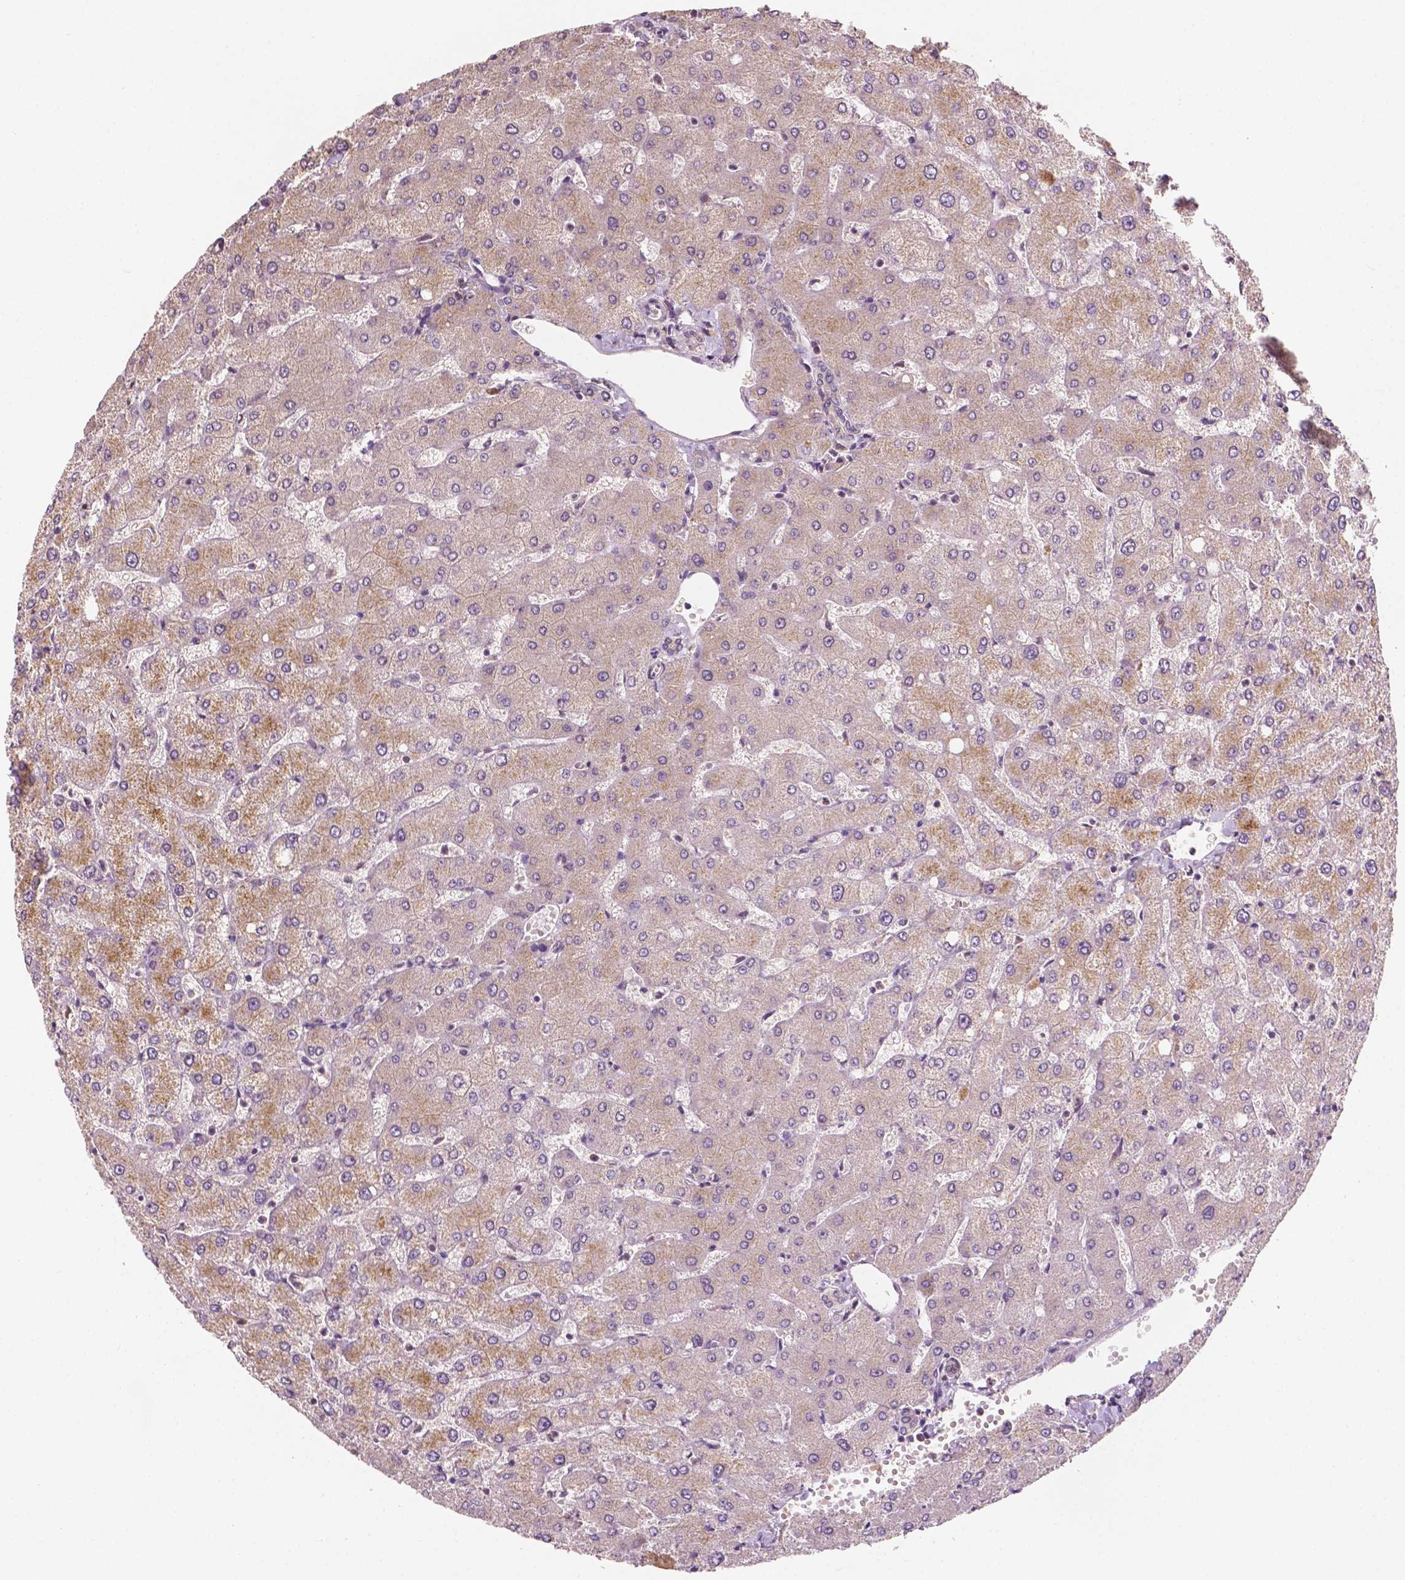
{"staining": {"intensity": "negative", "quantity": "none", "location": "none"}, "tissue": "liver", "cell_type": "Cholangiocytes", "image_type": "normal", "snomed": [{"axis": "morphology", "description": "Normal tissue, NOS"}, {"axis": "topography", "description": "Liver"}], "caption": "Histopathology image shows no significant protein positivity in cholangiocytes of benign liver. (Stains: DAB (3,3'-diaminobenzidine) IHC with hematoxylin counter stain, Microscopy: brightfield microscopy at high magnification).", "gene": "EBAG9", "patient": {"sex": "female", "age": 54}}